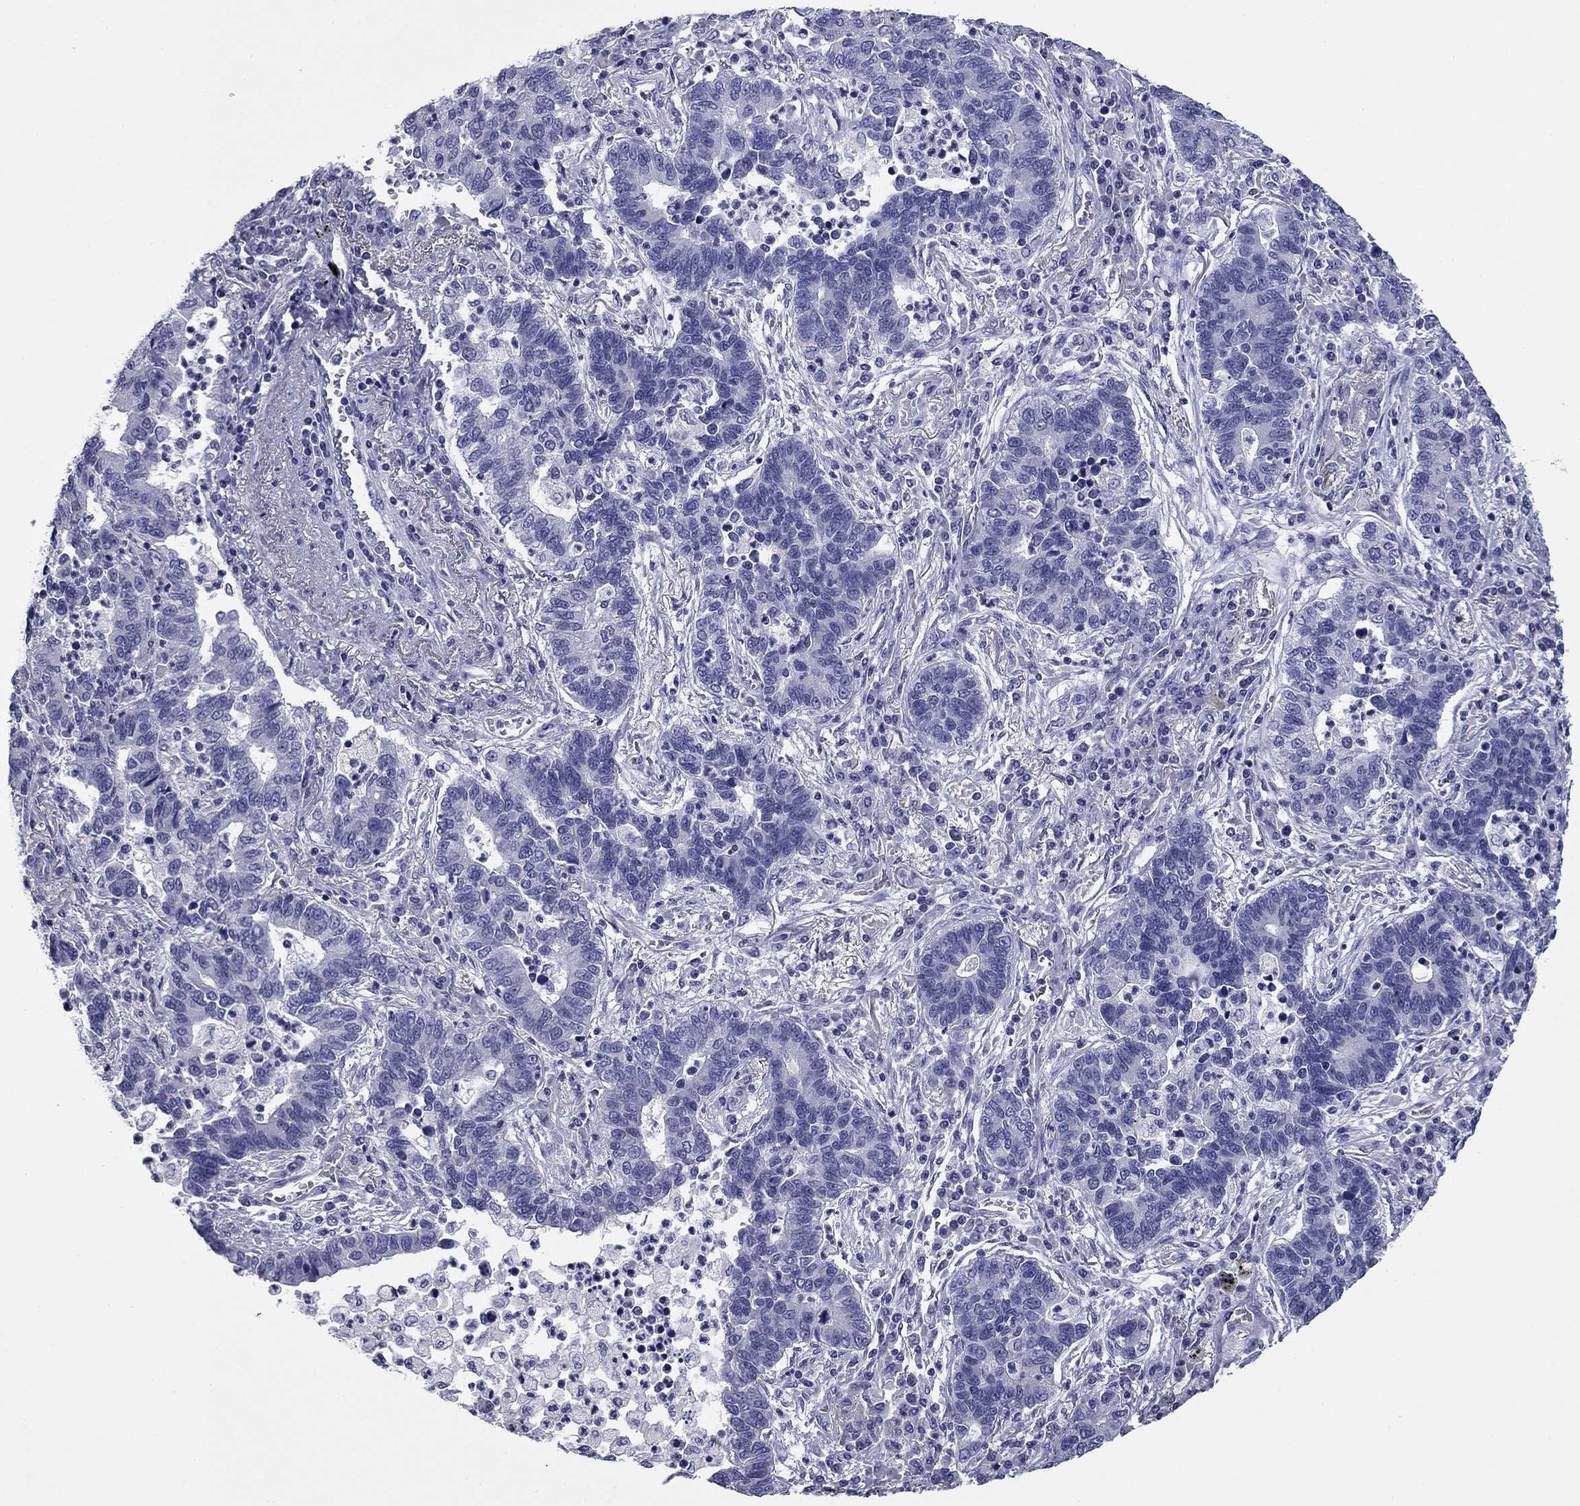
{"staining": {"intensity": "negative", "quantity": "none", "location": "none"}, "tissue": "lung cancer", "cell_type": "Tumor cells", "image_type": "cancer", "snomed": [{"axis": "morphology", "description": "Adenocarcinoma, NOS"}, {"axis": "topography", "description": "Lung"}], "caption": "High magnification brightfield microscopy of lung adenocarcinoma stained with DAB (3,3'-diaminobenzidine) (brown) and counterstained with hematoxylin (blue): tumor cells show no significant positivity.", "gene": "ABCC2", "patient": {"sex": "female", "age": 57}}